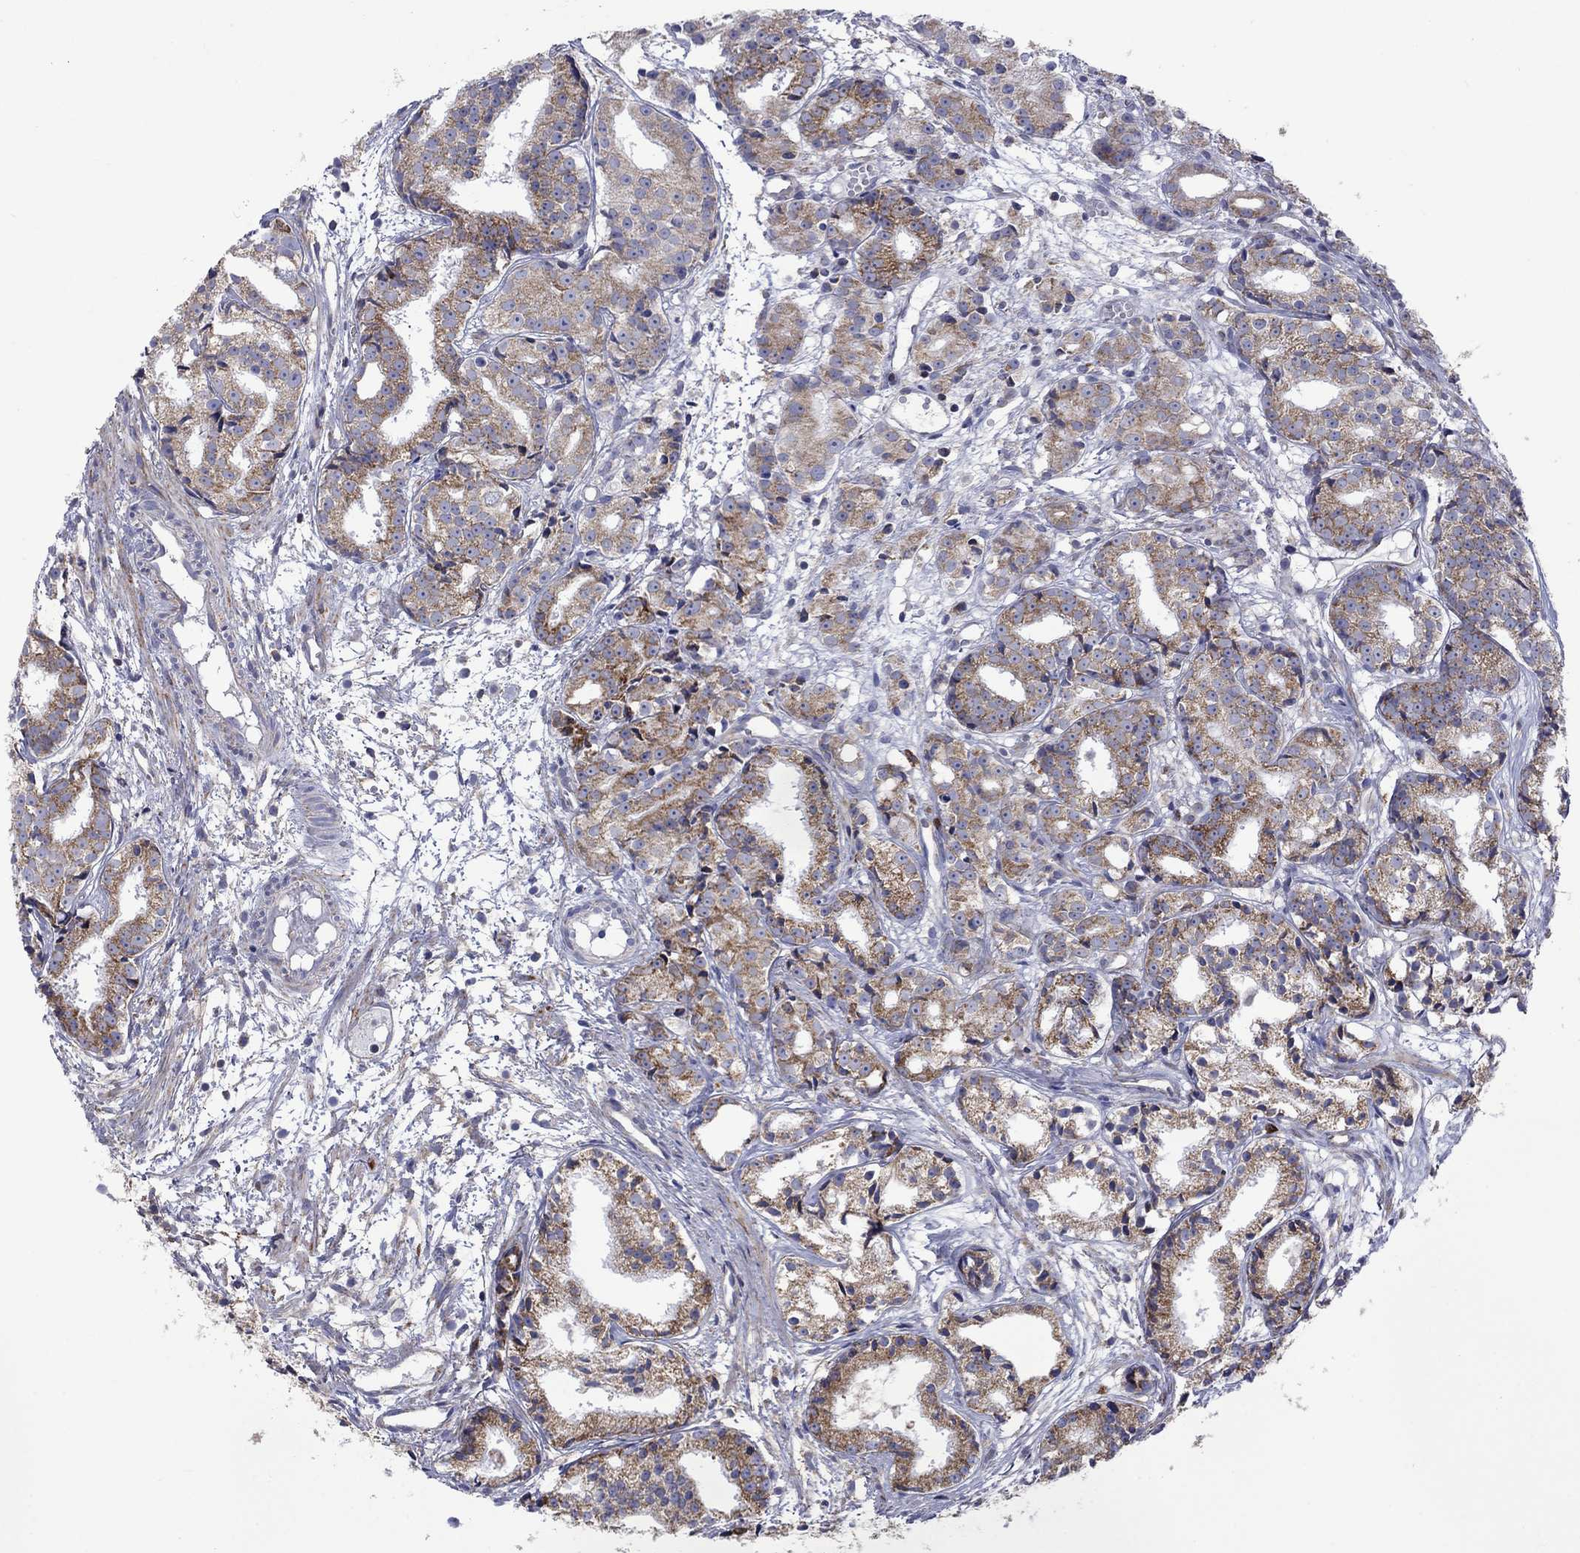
{"staining": {"intensity": "moderate", "quantity": ">75%", "location": "cytoplasmic/membranous"}, "tissue": "prostate cancer", "cell_type": "Tumor cells", "image_type": "cancer", "snomed": [{"axis": "morphology", "description": "Adenocarcinoma, Medium grade"}, {"axis": "topography", "description": "Prostate"}], "caption": "Immunohistochemistry (IHC) micrograph of prostate cancer (medium-grade adenocarcinoma) stained for a protein (brown), which demonstrates medium levels of moderate cytoplasmic/membranous positivity in about >75% of tumor cells.", "gene": "CISD1", "patient": {"sex": "male", "age": 74}}